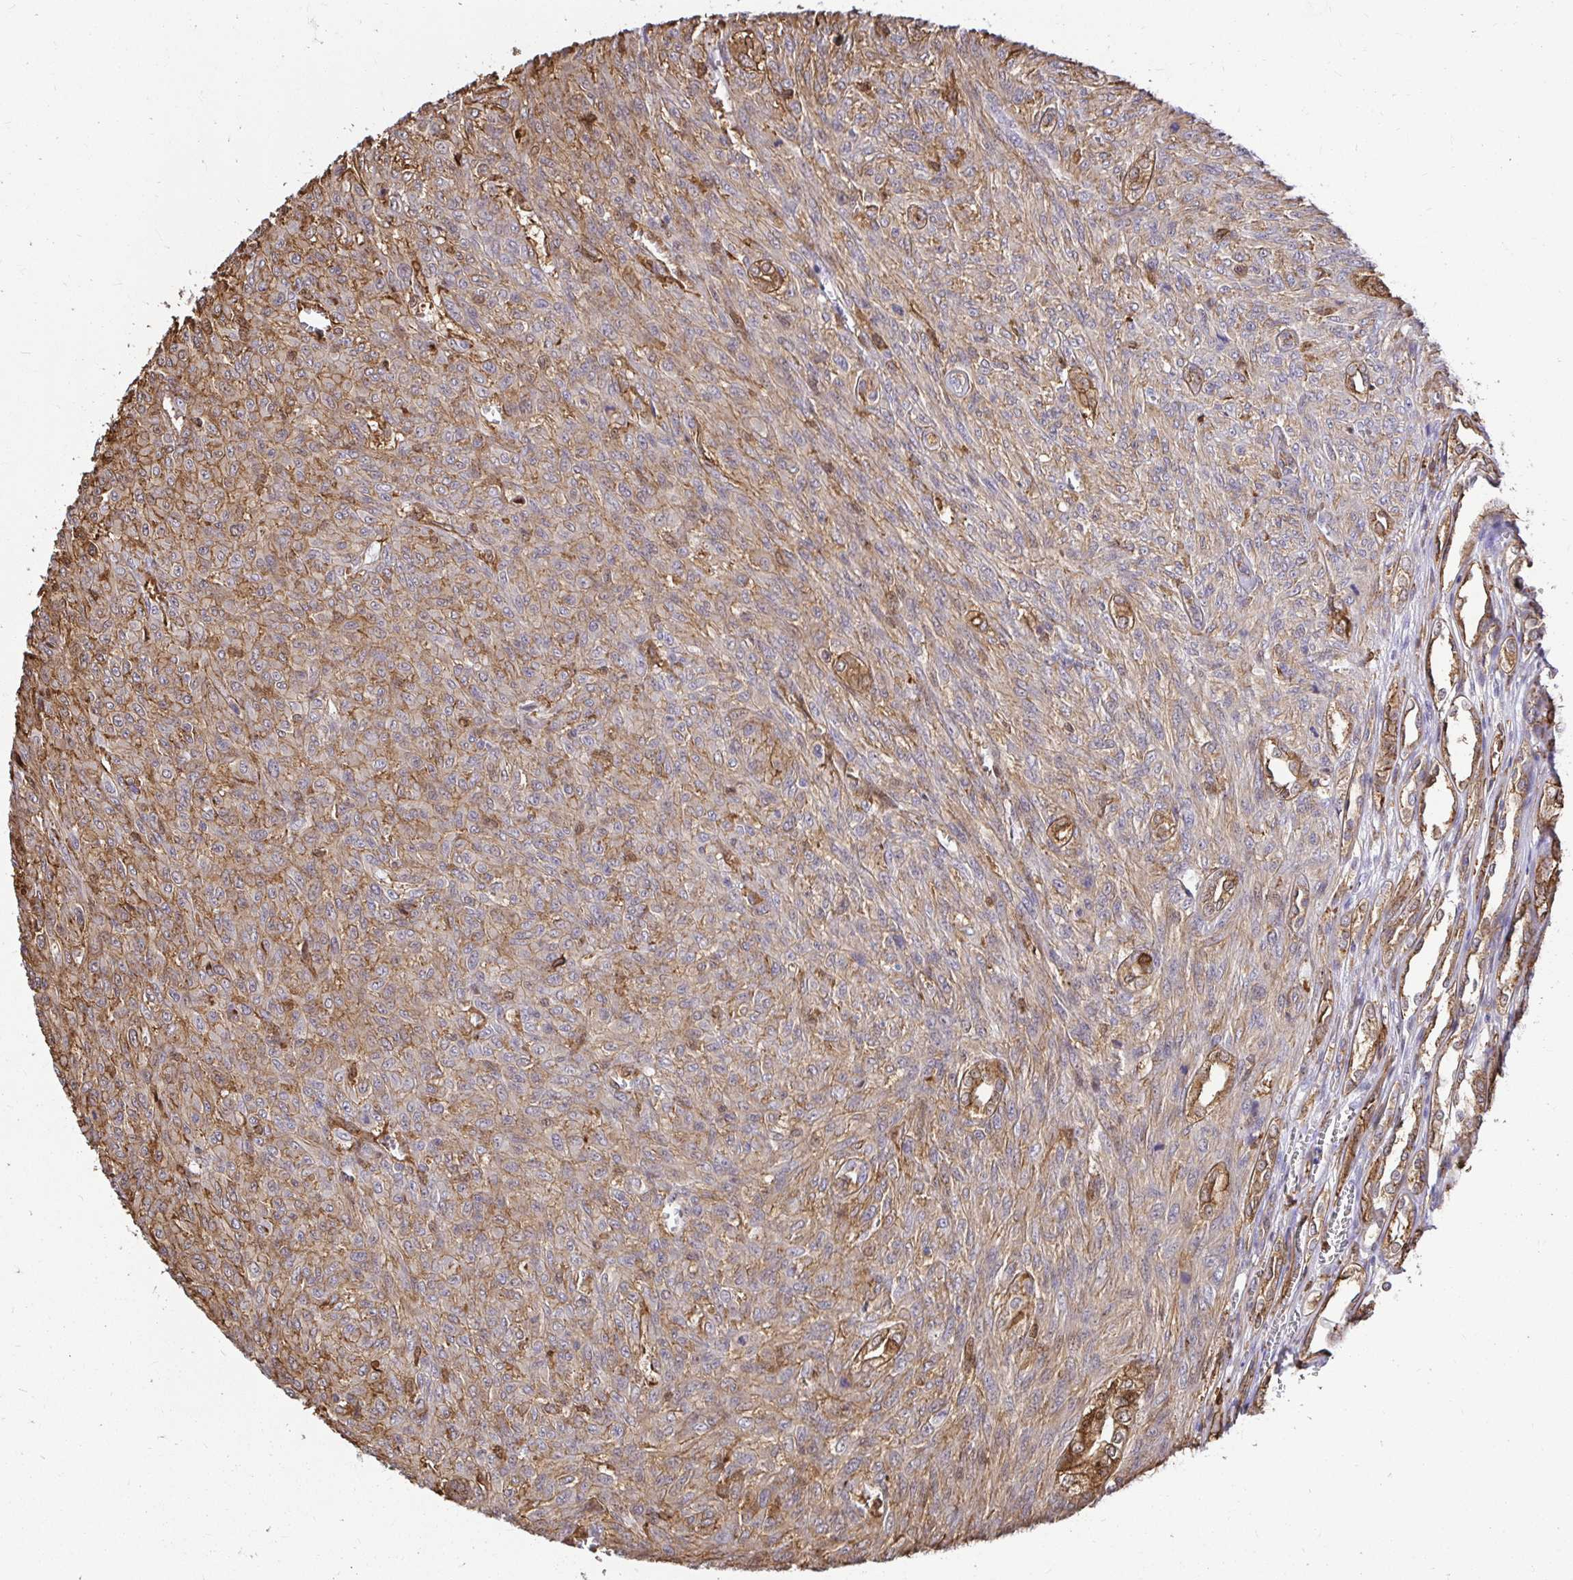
{"staining": {"intensity": "weak", "quantity": ">75%", "location": "cytoplasmic/membranous"}, "tissue": "renal cancer", "cell_type": "Tumor cells", "image_type": "cancer", "snomed": [{"axis": "morphology", "description": "Adenocarcinoma, NOS"}, {"axis": "topography", "description": "Kidney"}], "caption": "A photomicrograph of renal cancer stained for a protein reveals weak cytoplasmic/membranous brown staining in tumor cells.", "gene": "GSN", "patient": {"sex": "male", "age": 58}}